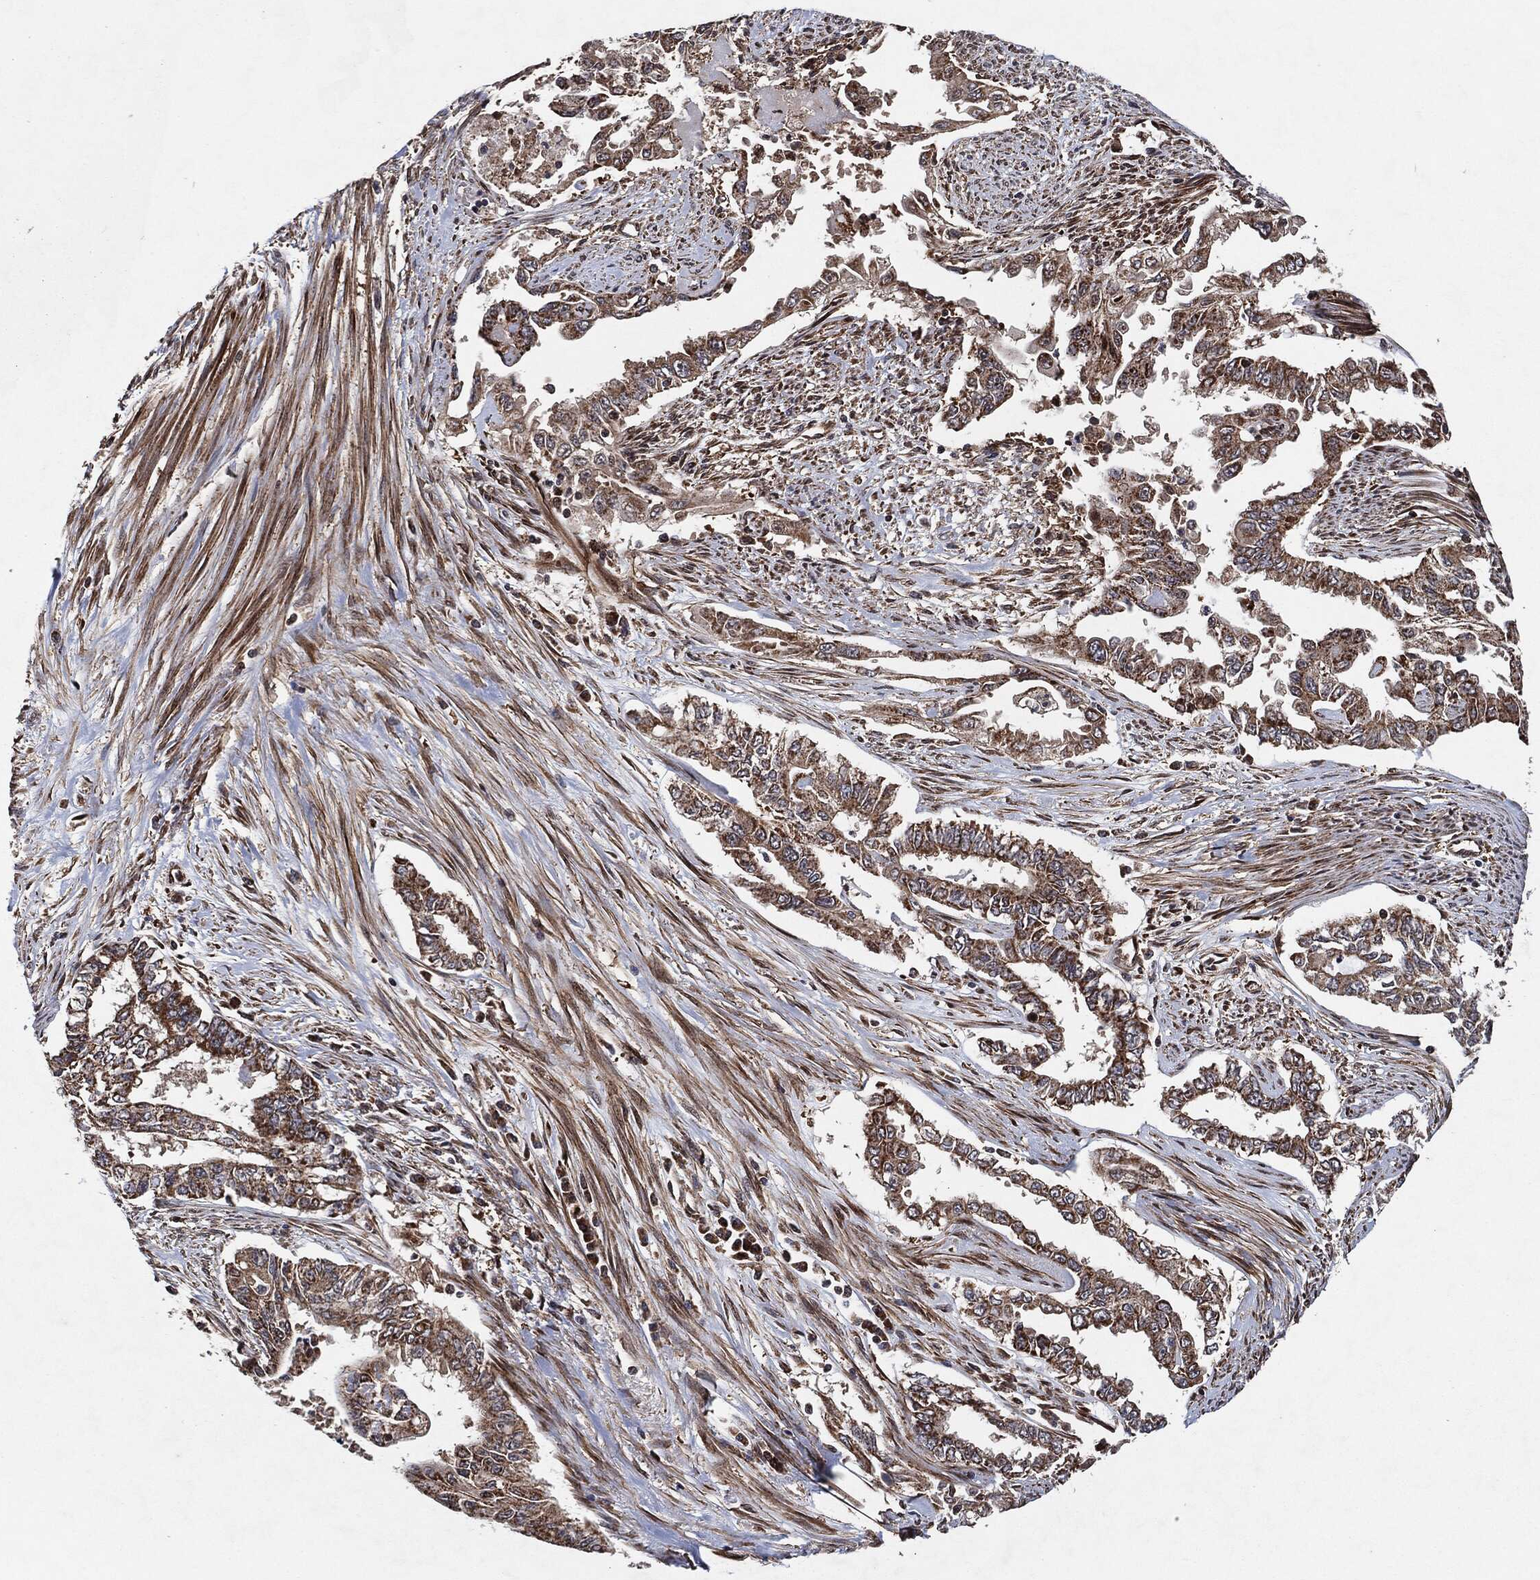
{"staining": {"intensity": "moderate", "quantity": "25%-75%", "location": "cytoplasmic/membranous"}, "tissue": "endometrial cancer", "cell_type": "Tumor cells", "image_type": "cancer", "snomed": [{"axis": "morphology", "description": "Adenocarcinoma, NOS"}, {"axis": "topography", "description": "Uterus"}], "caption": "The histopathology image displays staining of endometrial cancer (adenocarcinoma), revealing moderate cytoplasmic/membranous protein positivity (brown color) within tumor cells. Ihc stains the protein in brown and the nuclei are stained blue.", "gene": "BCAR1", "patient": {"sex": "female", "age": 59}}